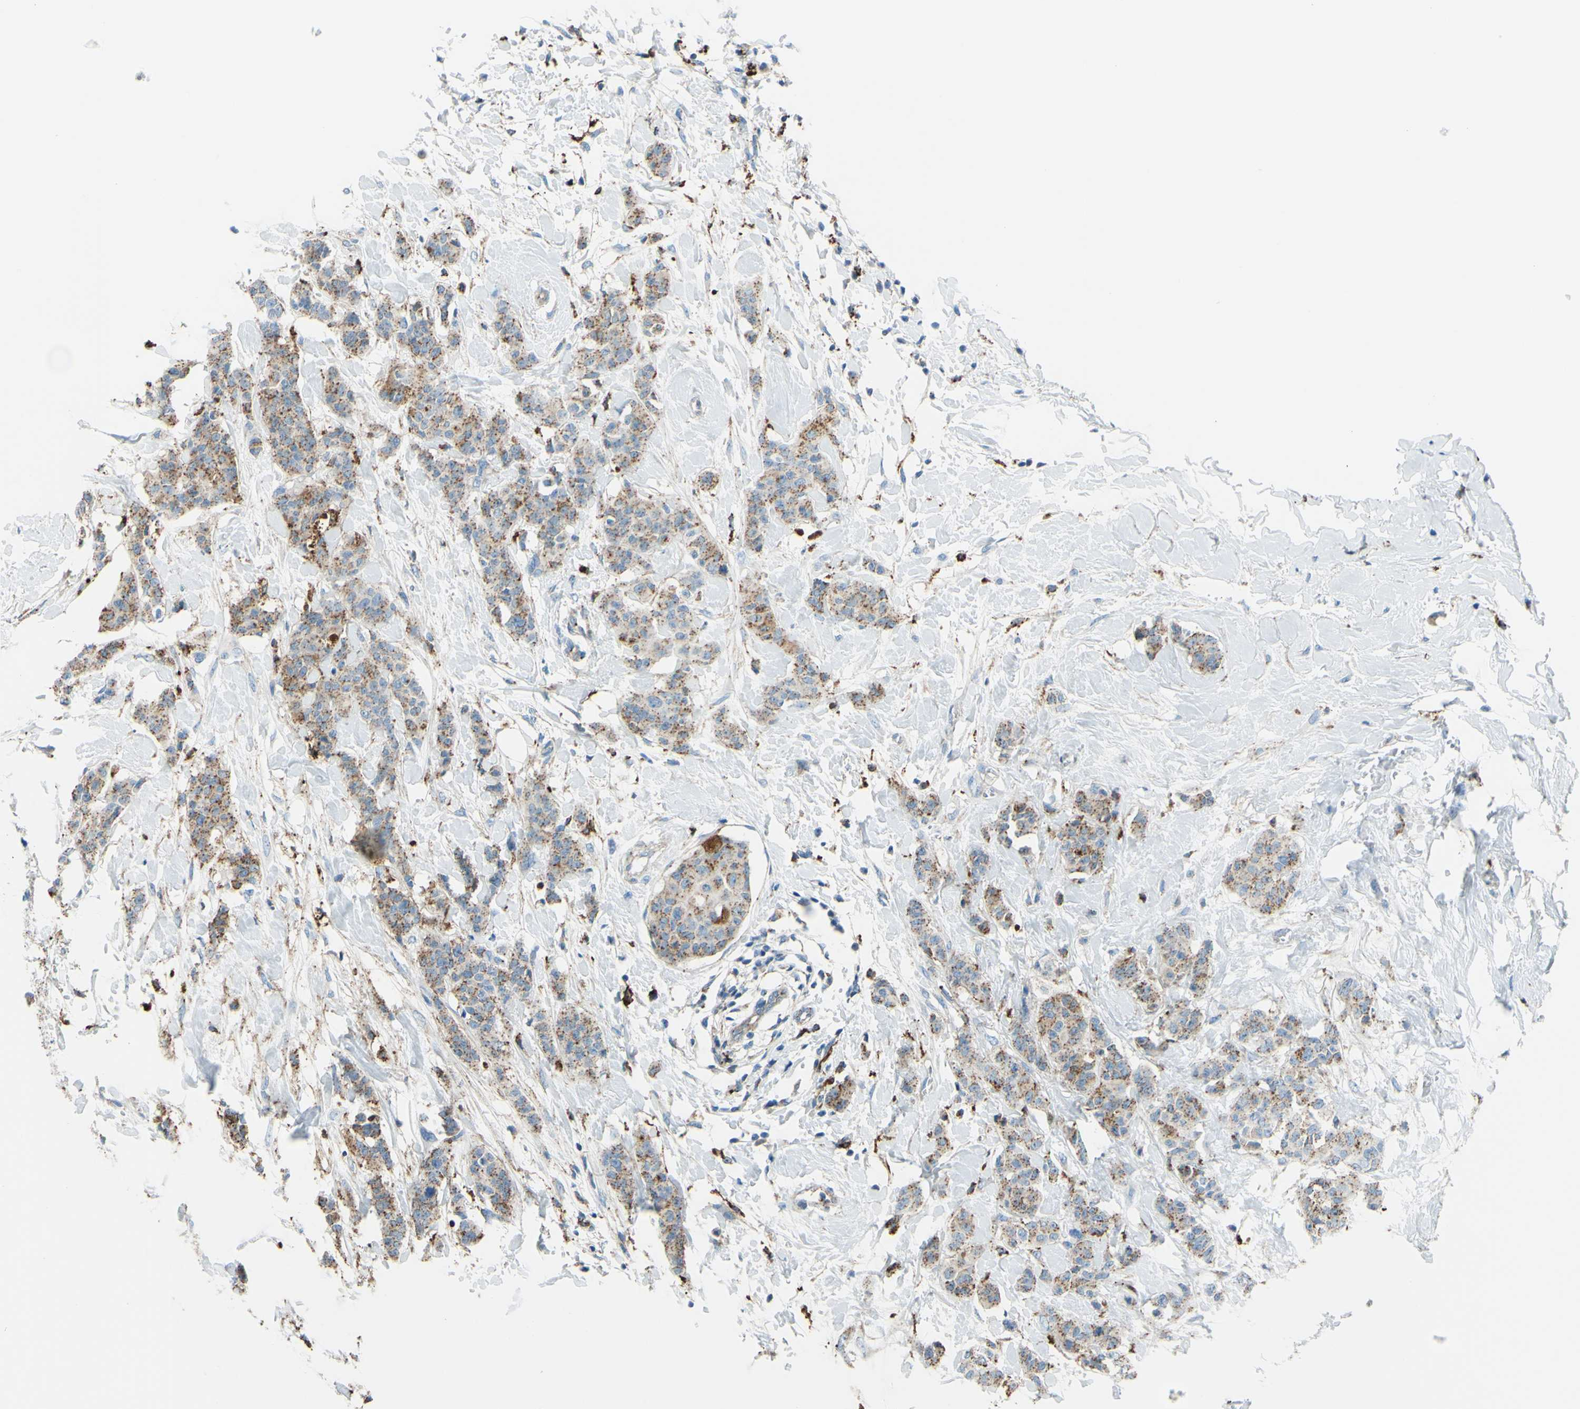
{"staining": {"intensity": "moderate", "quantity": ">75%", "location": "cytoplasmic/membranous"}, "tissue": "breast cancer", "cell_type": "Tumor cells", "image_type": "cancer", "snomed": [{"axis": "morphology", "description": "Normal tissue, NOS"}, {"axis": "morphology", "description": "Duct carcinoma"}, {"axis": "topography", "description": "Breast"}], "caption": "Breast cancer stained for a protein reveals moderate cytoplasmic/membranous positivity in tumor cells. The protein is shown in brown color, while the nuclei are stained blue.", "gene": "CTSD", "patient": {"sex": "female", "age": 40}}